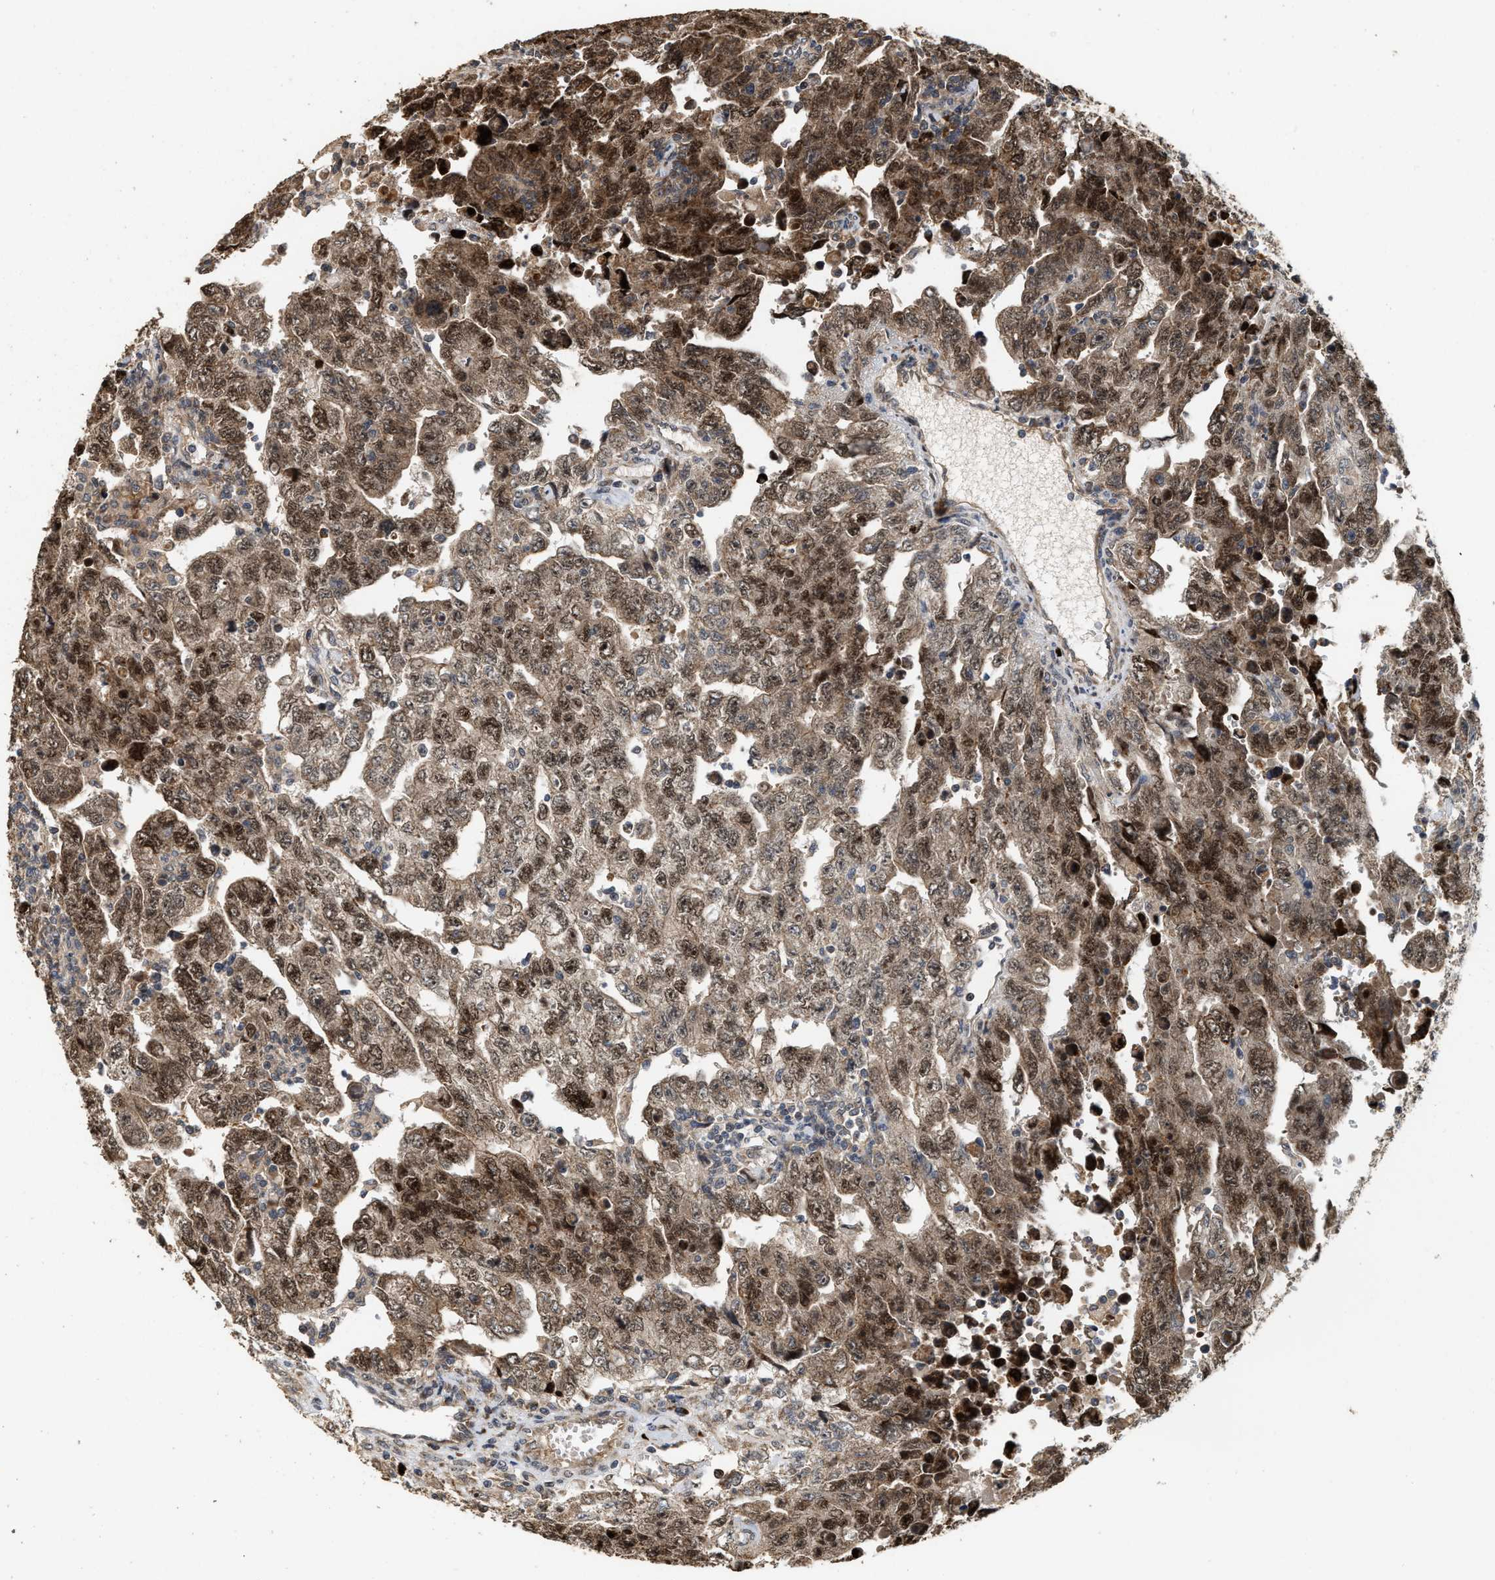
{"staining": {"intensity": "moderate", "quantity": ">75%", "location": "cytoplasmic/membranous,nuclear"}, "tissue": "testis cancer", "cell_type": "Tumor cells", "image_type": "cancer", "snomed": [{"axis": "morphology", "description": "Carcinoma, Embryonal, NOS"}, {"axis": "topography", "description": "Testis"}], "caption": "Moderate cytoplasmic/membranous and nuclear expression for a protein is identified in about >75% of tumor cells of testis embryonal carcinoma using immunohistochemistry (IHC).", "gene": "ELP2", "patient": {"sex": "male", "age": 28}}